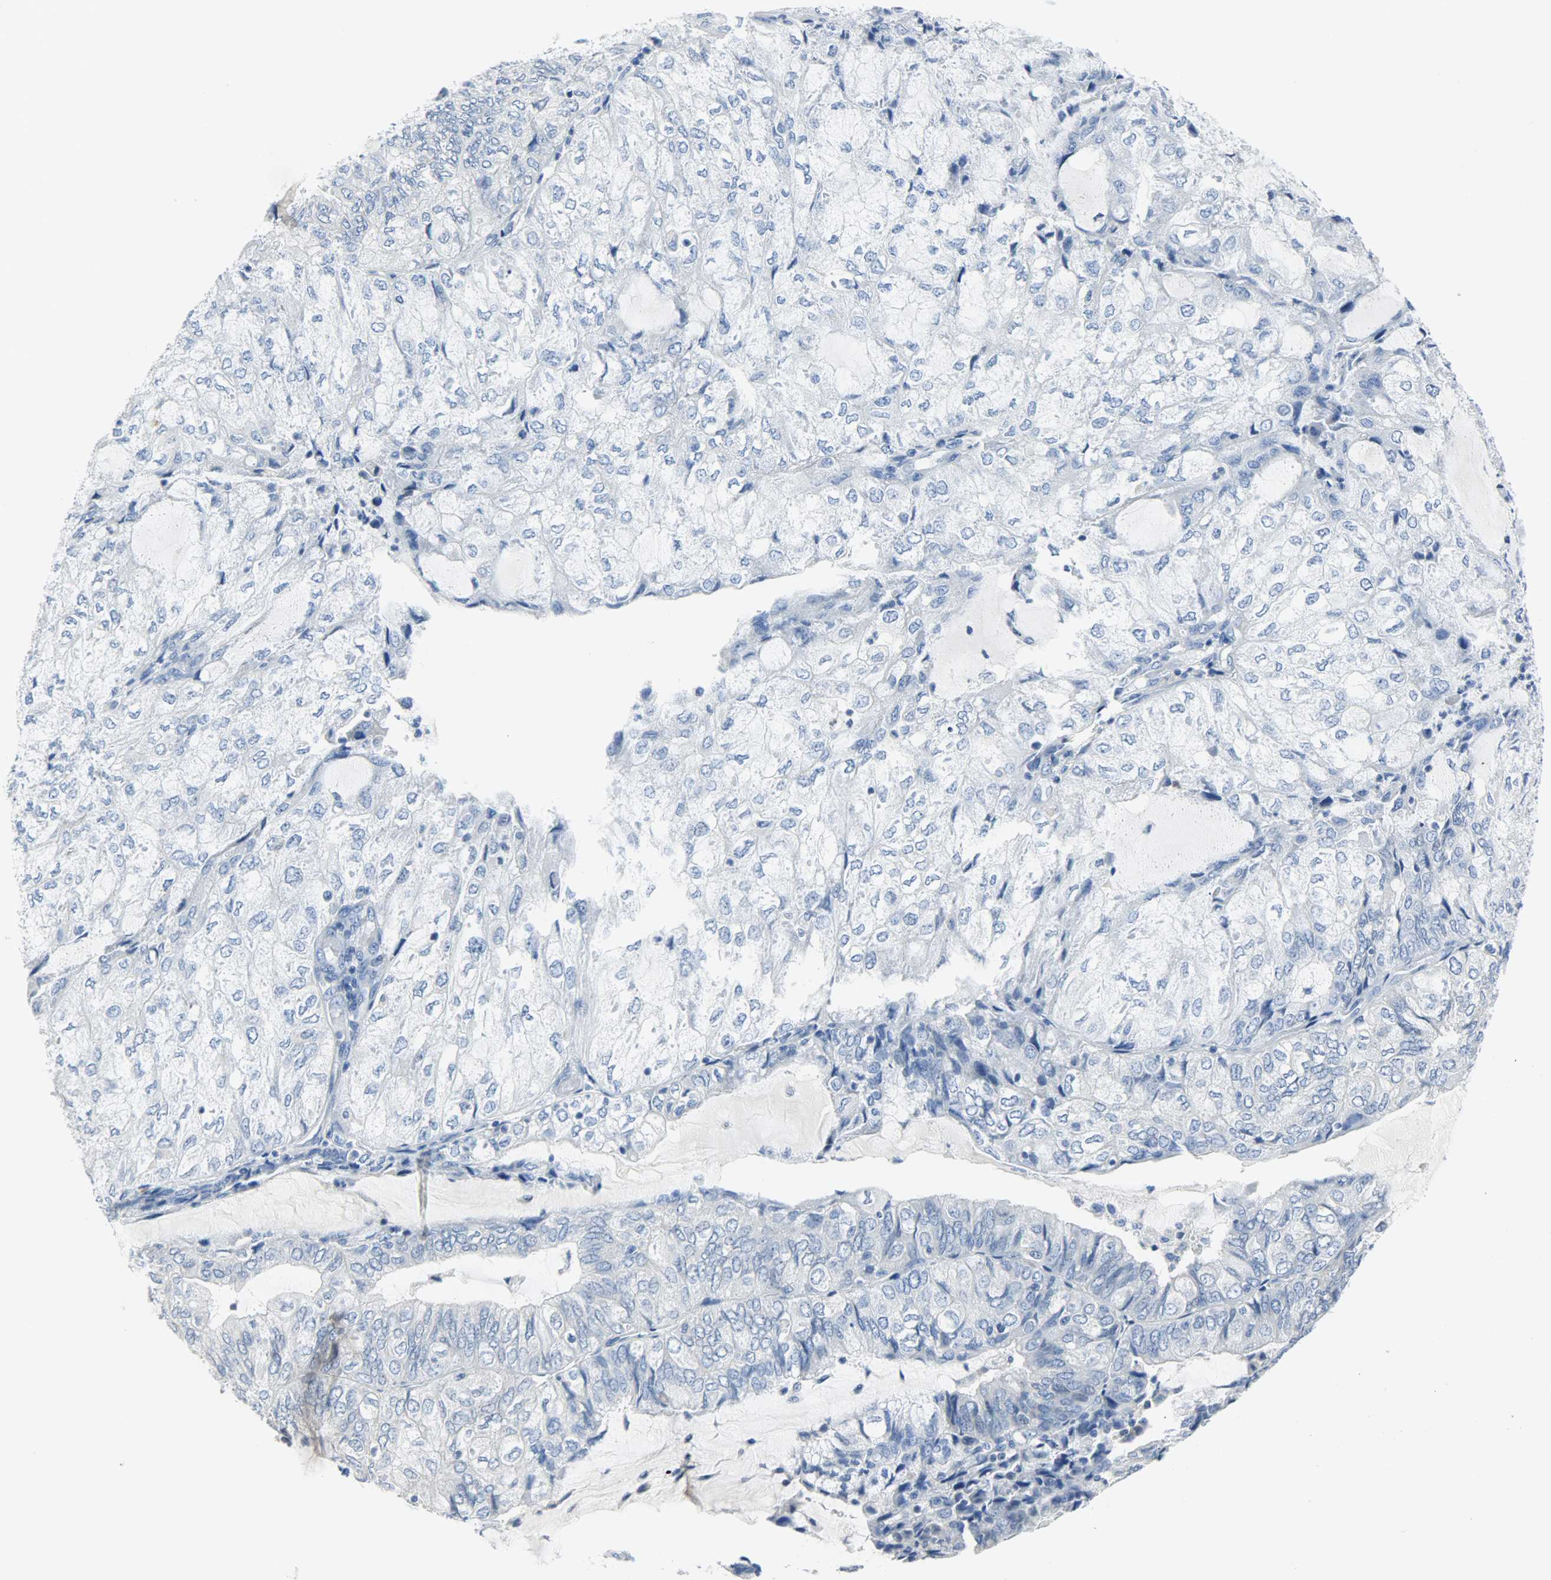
{"staining": {"intensity": "negative", "quantity": "none", "location": "none"}, "tissue": "endometrial cancer", "cell_type": "Tumor cells", "image_type": "cancer", "snomed": [{"axis": "morphology", "description": "Adenocarcinoma, NOS"}, {"axis": "topography", "description": "Endometrium"}], "caption": "A photomicrograph of endometrial cancer stained for a protein displays no brown staining in tumor cells. The staining is performed using DAB (3,3'-diaminobenzidine) brown chromogen with nuclei counter-stained in using hematoxylin.", "gene": "CEBPE", "patient": {"sex": "female", "age": 81}}